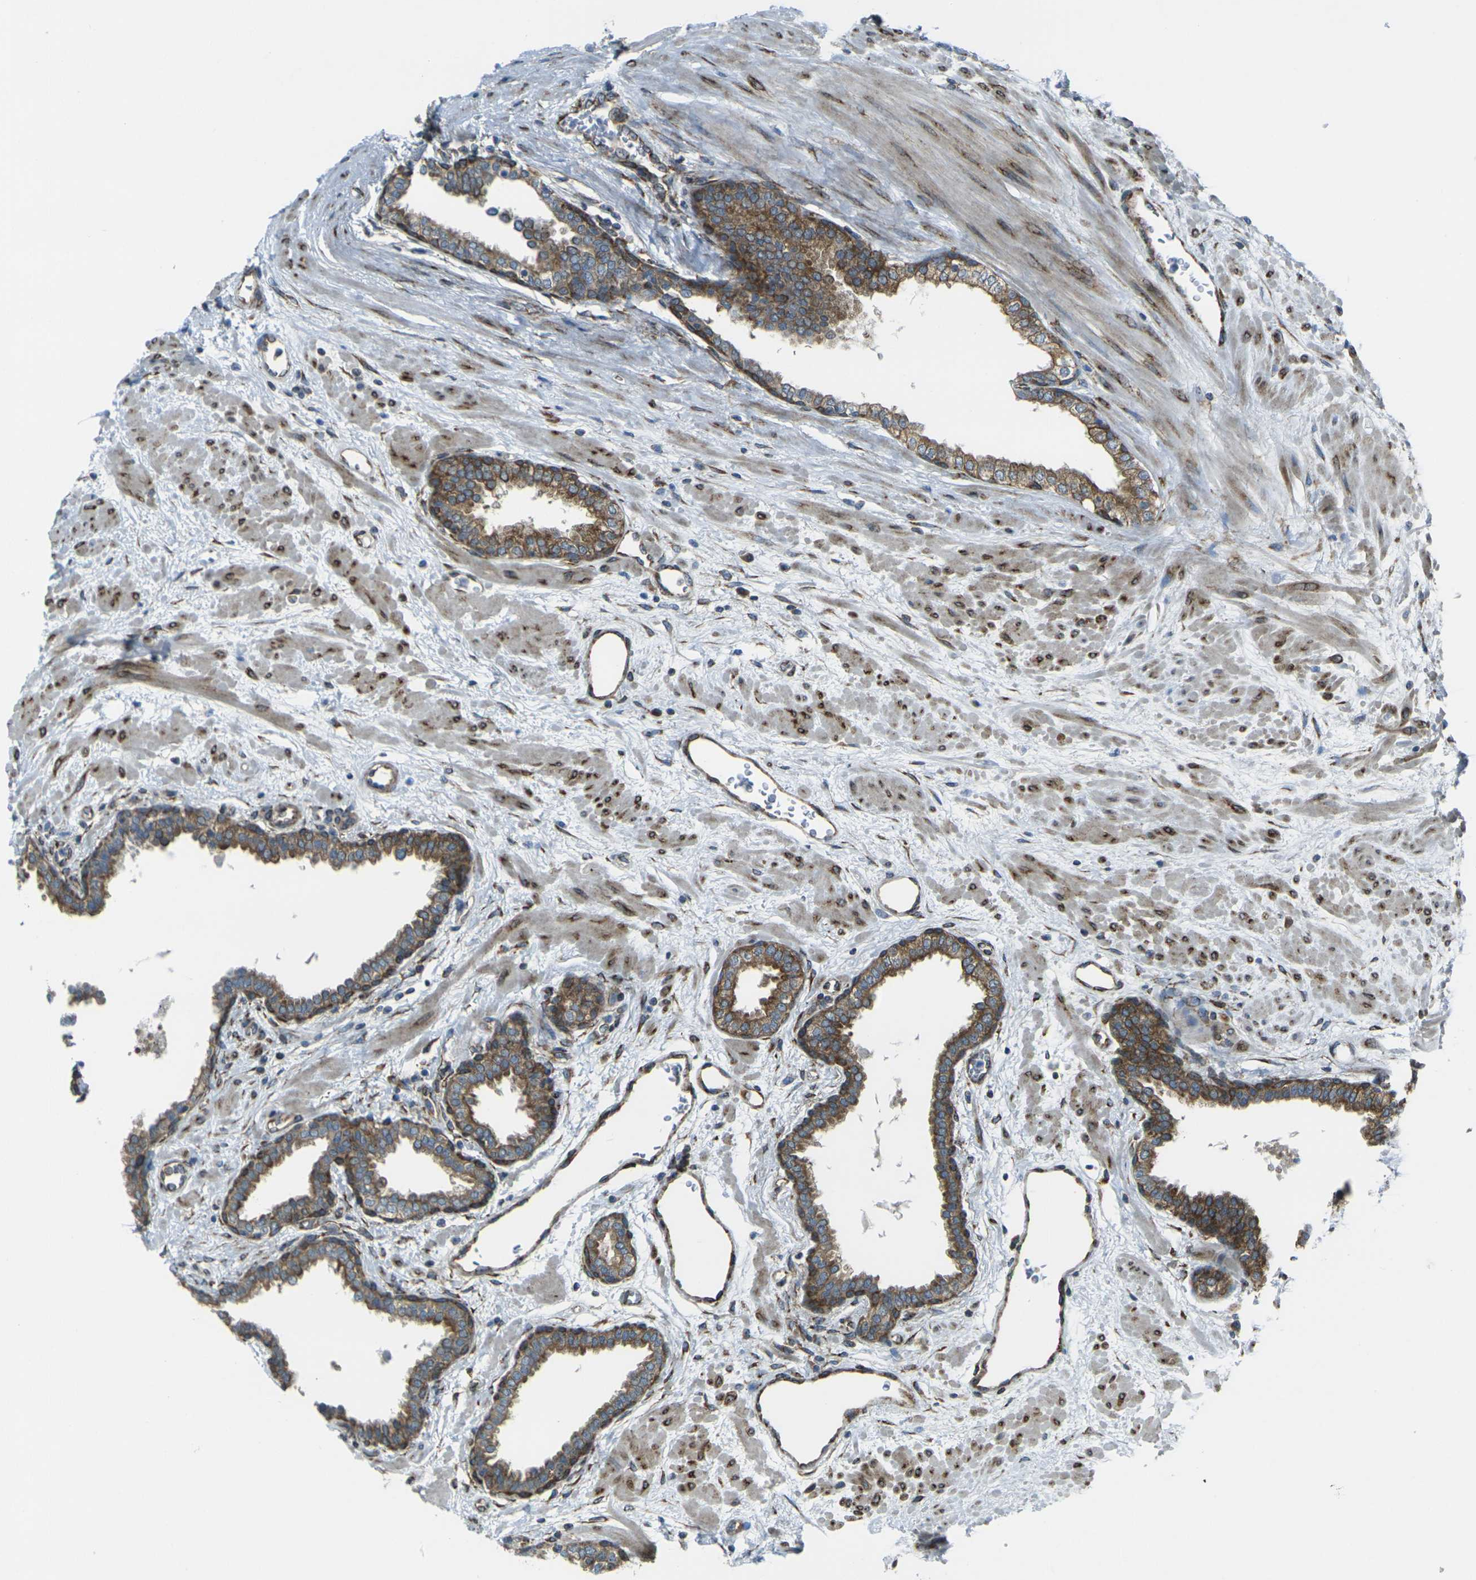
{"staining": {"intensity": "moderate", "quantity": ">75%", "location": "cytoplasmic/membranous"}, "tissue": "prostate", "cell_type": "Glandular cells", "image_type": "normal", "snomed": [{"axis": "morphology", "description": "Normal tissue, NOS"}, {"axis": "topography", "description": "Prostate"}], "caption": "Immunohistochemical staining of normal human prostate demonstrates moderate cytoplasmic/membranous protein expression in about >75% of glandular cells.", "gene": "CELSR2", "patient": {"sex": "male", "age": 51}}